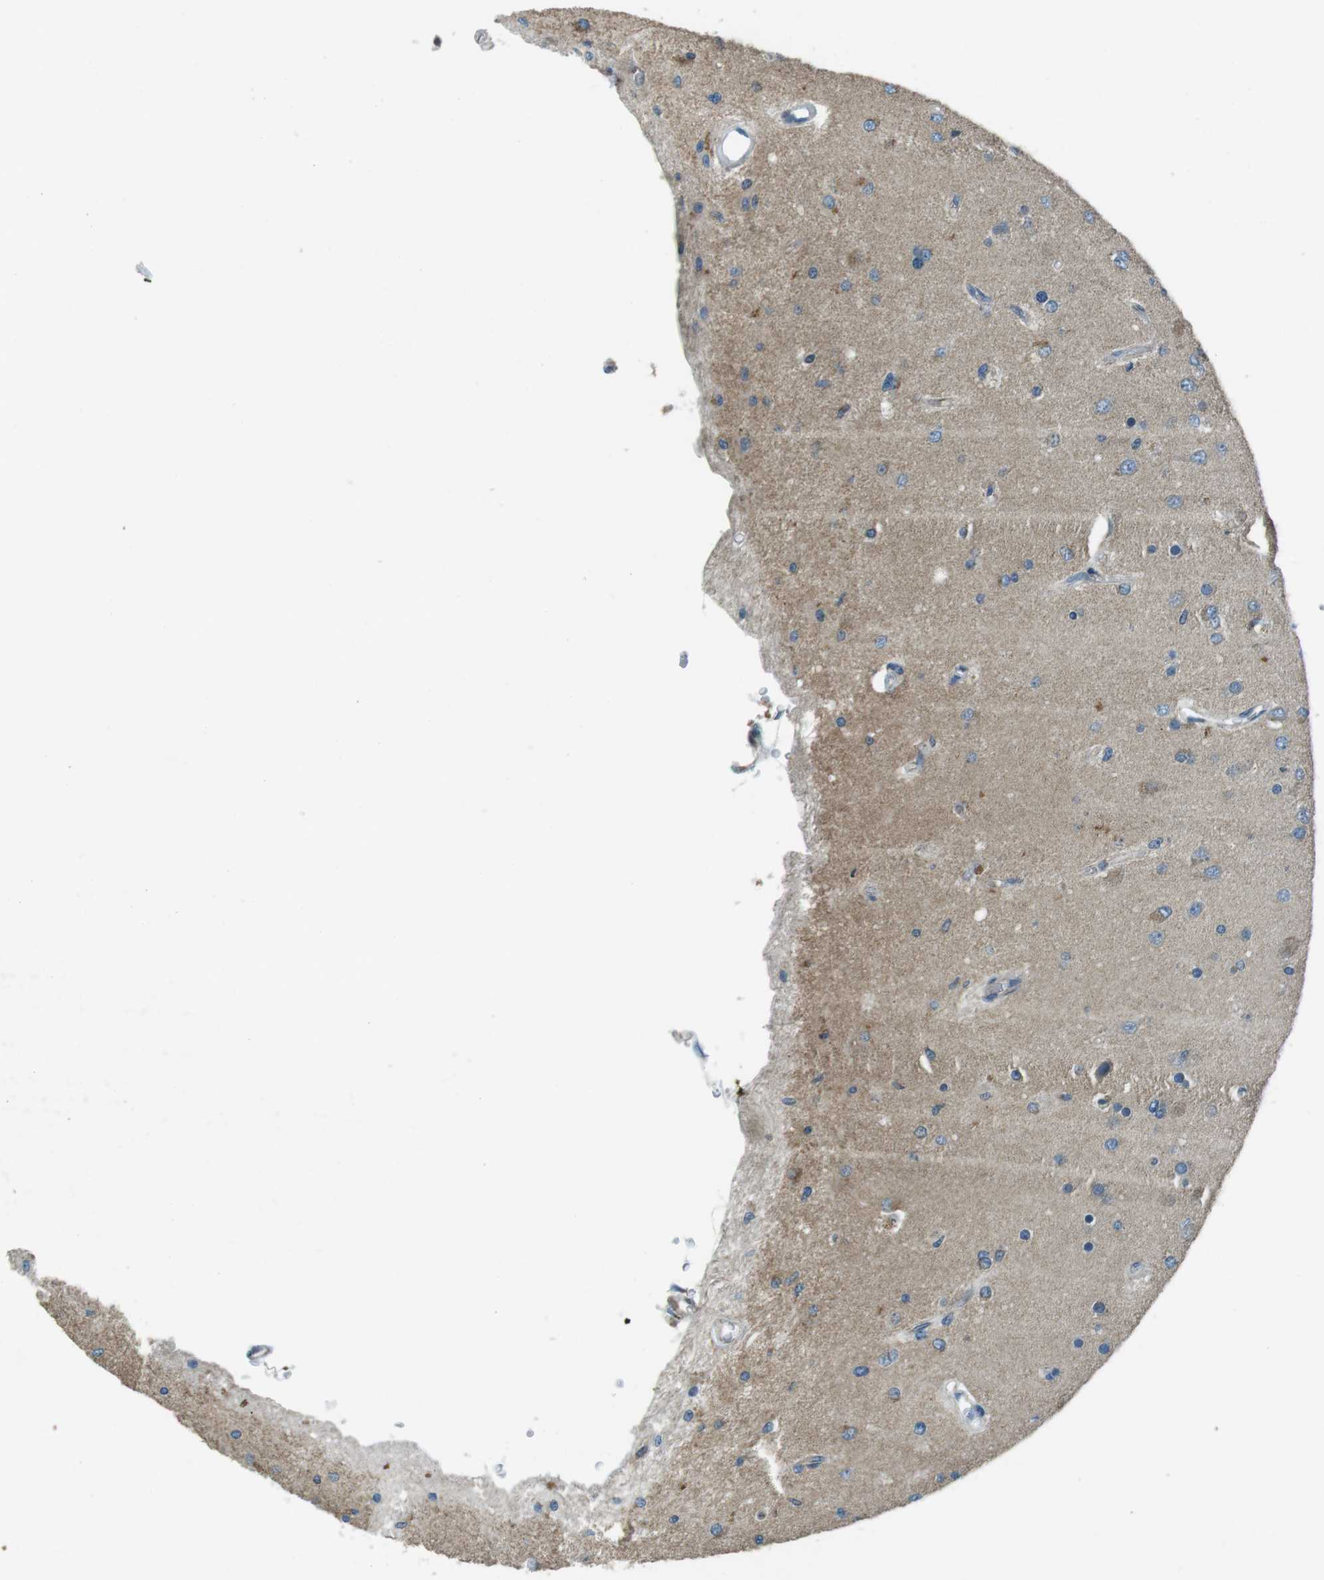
{"staining": {"intensity": "weak", "quantity": "<25%", "location": "cytoplasmic/membranous"}, "tissue": "glioma", "cell_type": "Tumor cells", "image_type": "cancer", "snomed": [{"axis": "morphology", "description": "Normal tissue, NOS"}, {"axis": "morphology", "description": "Glioma, malignant, High grade"}, {"axis": "topography", "description": "Cerebral cortex"}], "caption": "Tumor cells show no significant expression in malignant high-grade glioma.", "gene": "FAM3B", "patient": {"sex": "male", "age": 77}}